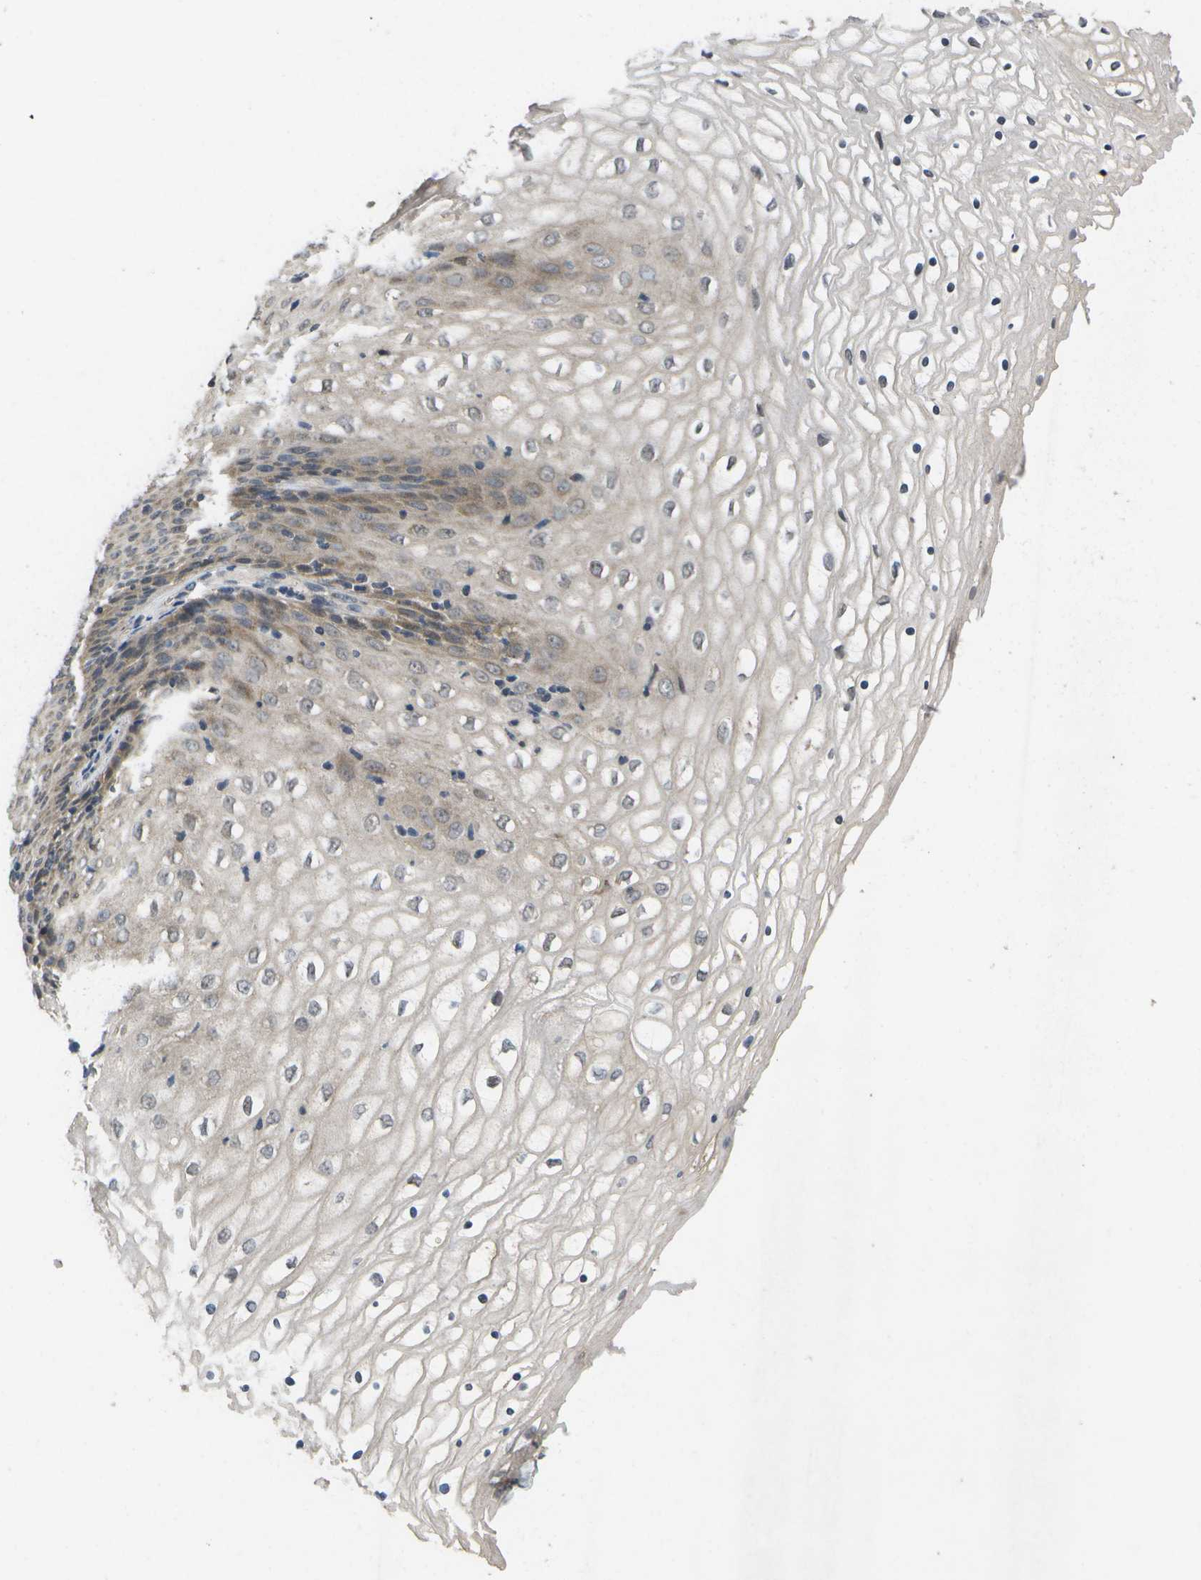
{"staining": {"intensity": "moderate", "quantity": "<25%", "location": "cytoplasmic/membranous"}, "tissue": "vagina", "cell_type": "Squamous epithelial cells", "image_type": "normal", "snomed": [{"axis": "morphology", "description": "Normal tissue, NOS"}, {"axis": "topography", "description": "Vagina"}], "caption": "This is a histology image of immunohistochemistry (IHC) staining of normal vagina, which shows moderate expression in the cytoplasmic/membranous of squamous epithelial cells.", "gene": "ALAS1", "patient": {"sex": "female", "age": 34}}